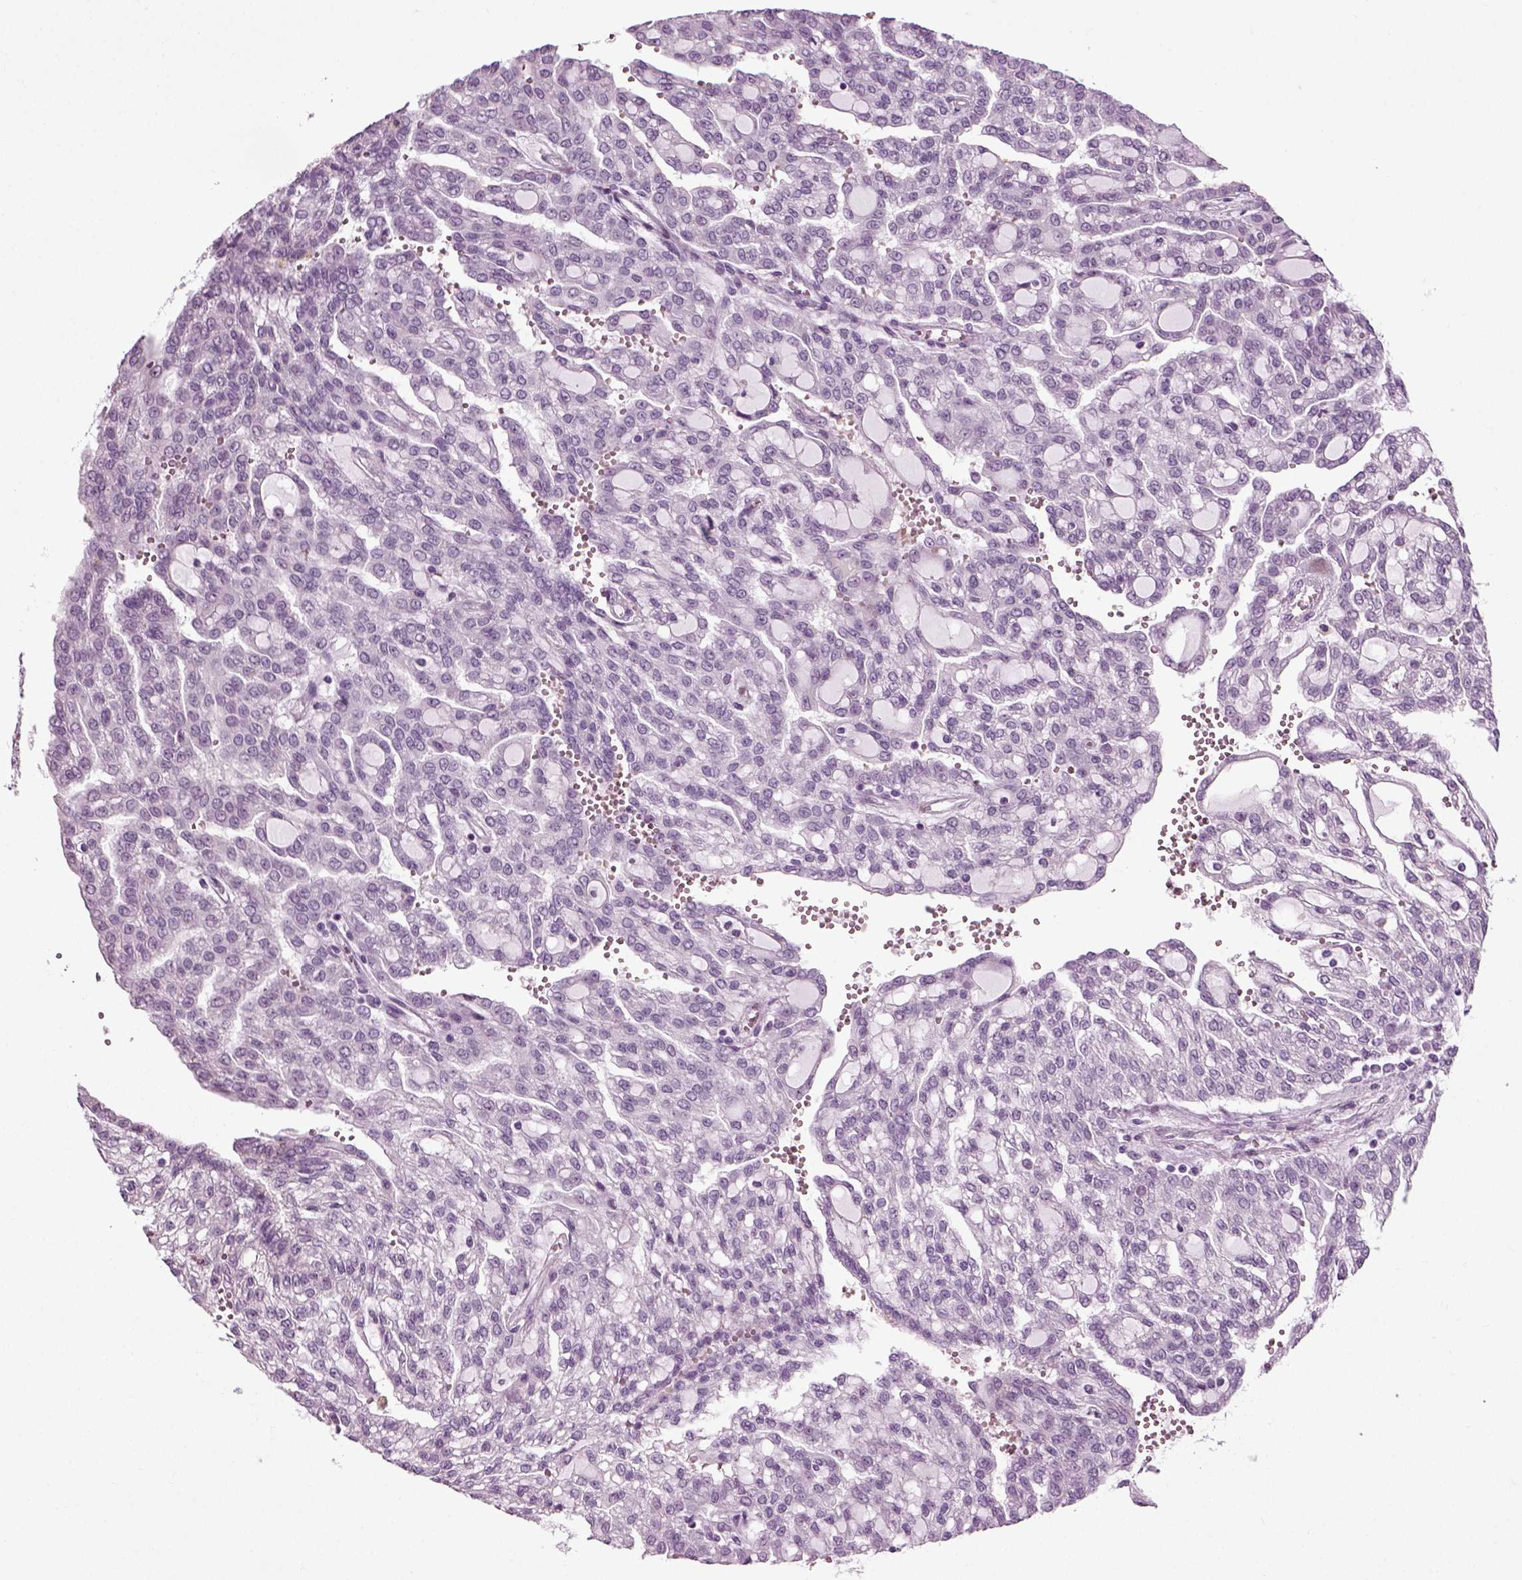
{"staining": {"intensity": "negative", "quantity": "none", "location": "none"}, "tissue": "renal cancer", "cell_type": "Tumor cells", "image_type": "cancer", "snomed": [{"axis": "morphology", "description": "Adenocarcinoma, NOS"}, {"axis": "topography", "description": "Kidney"}], "caption": "This is an IHC micrograph of renal cancer (adenocarcinoma). There is no expression in tumor cells.", "gene": "ZC2HC1C", "patient": {"sex": "male", "age": 63}}